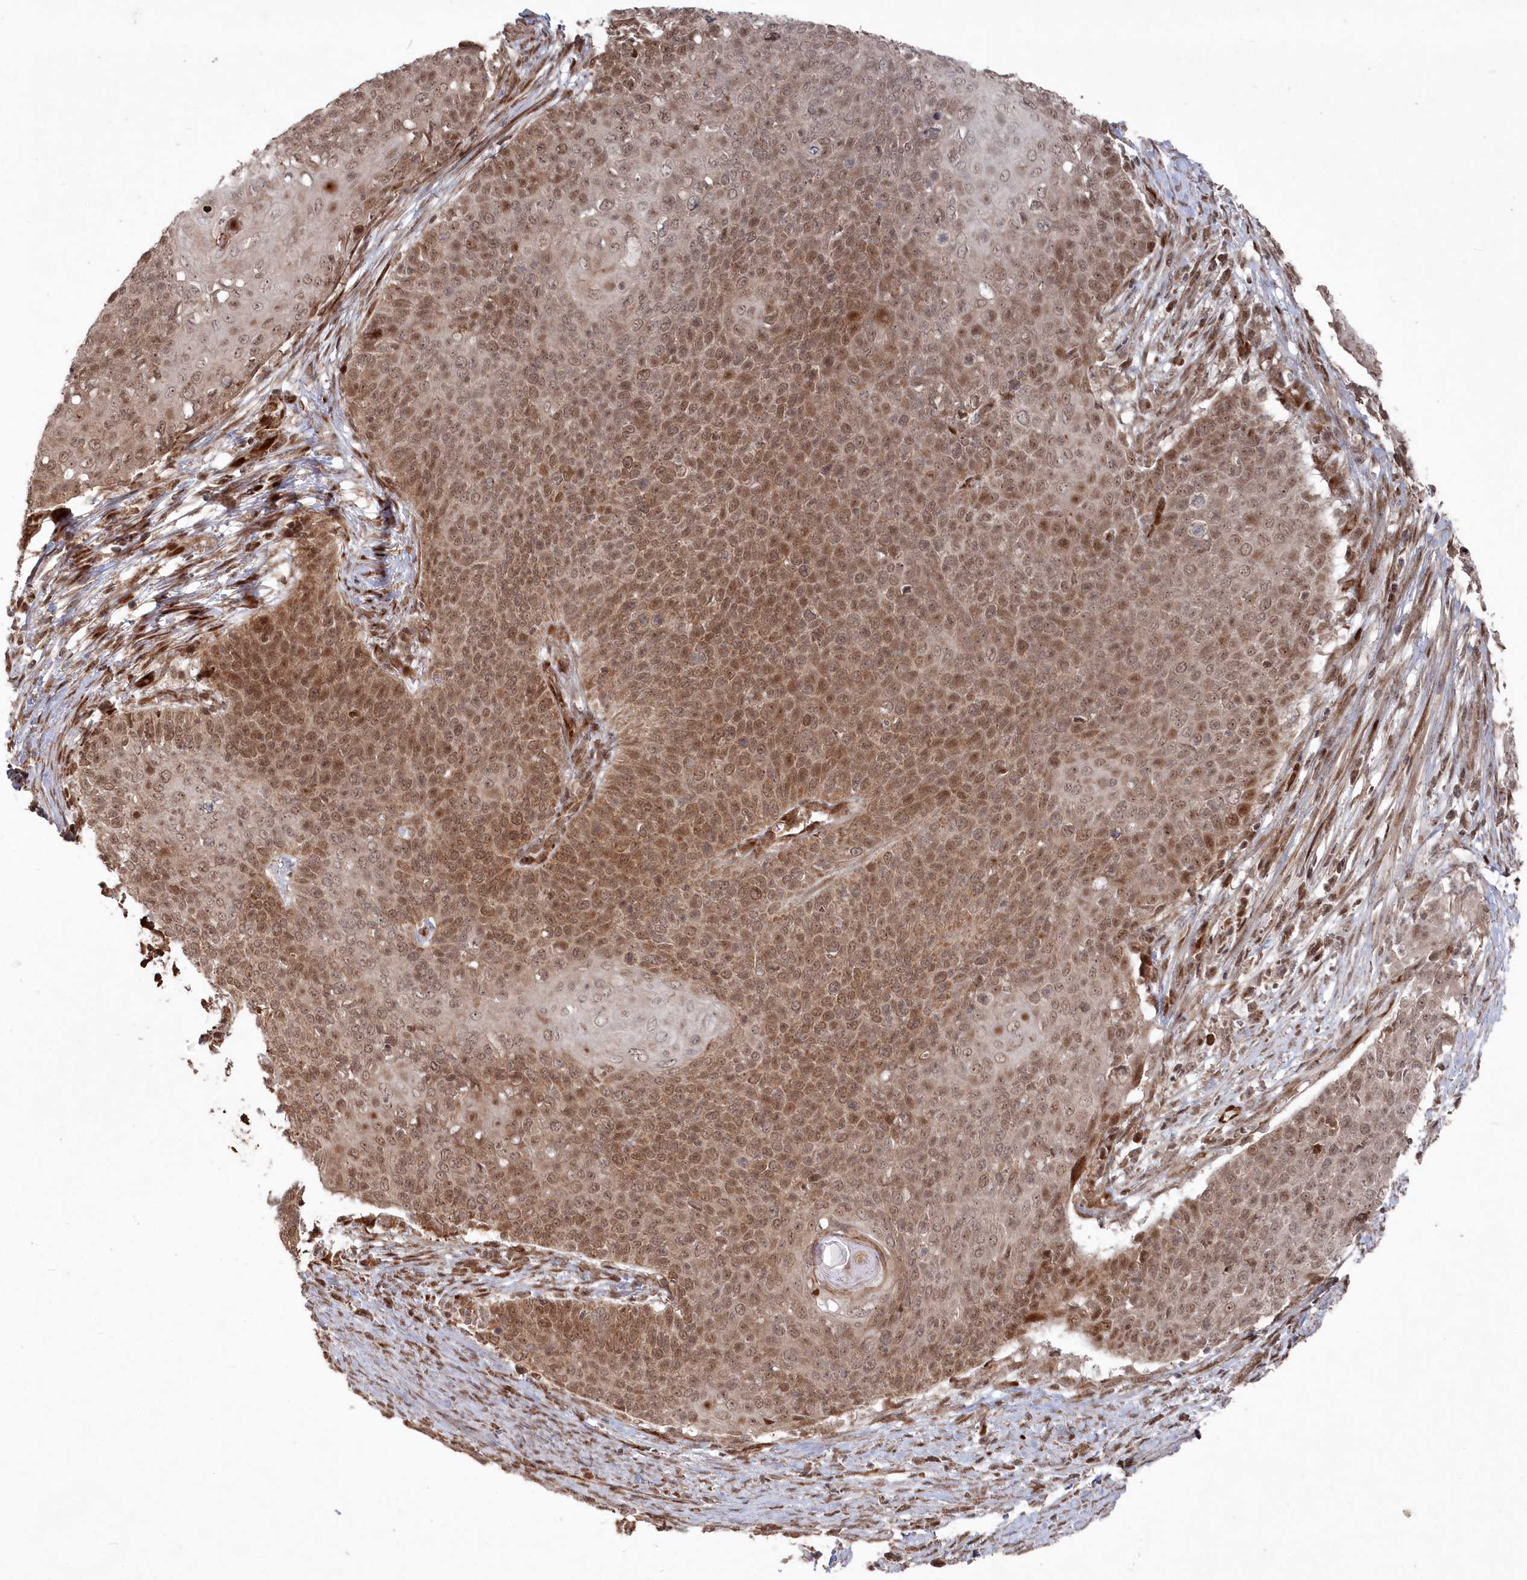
{"staining": {"intensity": "moderate", "quantity": ">75%", "location": "cytoplasmic/membranous,nuclear"}, "tissue": "cervical cancer", "cell_type": "Tumor cells", "image_type": "cancer", "snomed": [{"axis": "morphology", "description": "Squamous cell carcinoma, NOS"}, {"axis": "topography", "description": "Cervix"}], "caption": "High-magnification brightfield microscopy of squamous cell carcinoma (cervical) stained with DAB (3,3'-diaminobenzidine) (brown) and counterstained with hematoxylin (blue). tumor cells exhibit moderate cytoplasmic/membranous and nuclear positivity is identified in approximately>75% of cells.", "gene": "POLR3A", "patient": {"sex": "female", "age": 39}}